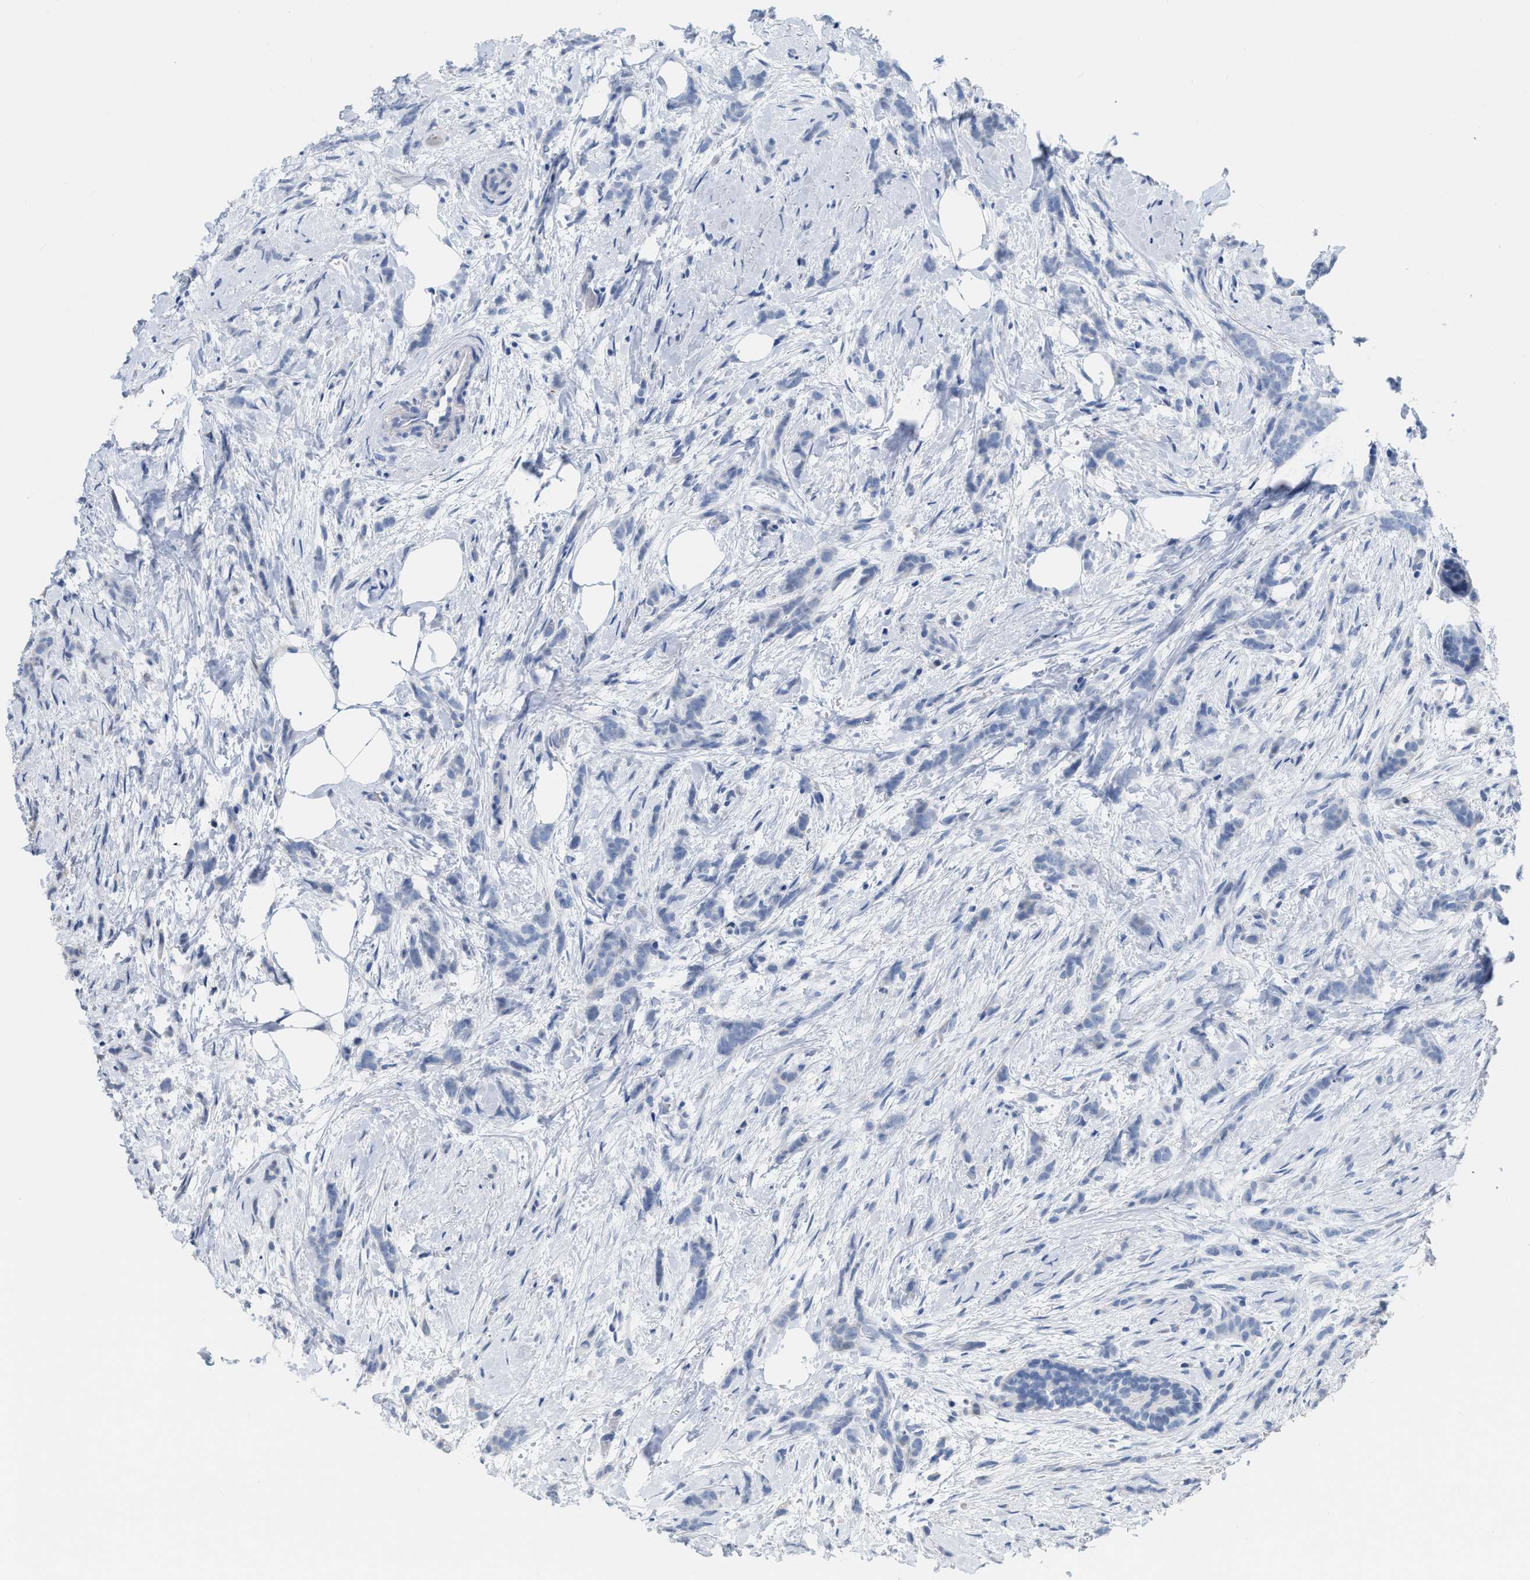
{"staining": {"intensity": "negative", "quantity": "none", "location": "none"}, "tissue": "breast cancer", "cell_type": "Tumor cells", "image_type": "cancer", "snomed": [{"axis": "morphology", "description": "Lobular carcinoma, in situ"}, {"axis": "morphology", "description": "Lobular carcinoma"}, {"axis": "topography", "description": "Breast"}], "caption": "This is an immunohistochemistry (IHC) micrograph of human breast cancer. There is no expression in tumor cells.", "gene": "CRYM", "patient": {"sex": "female", "age": 41}}